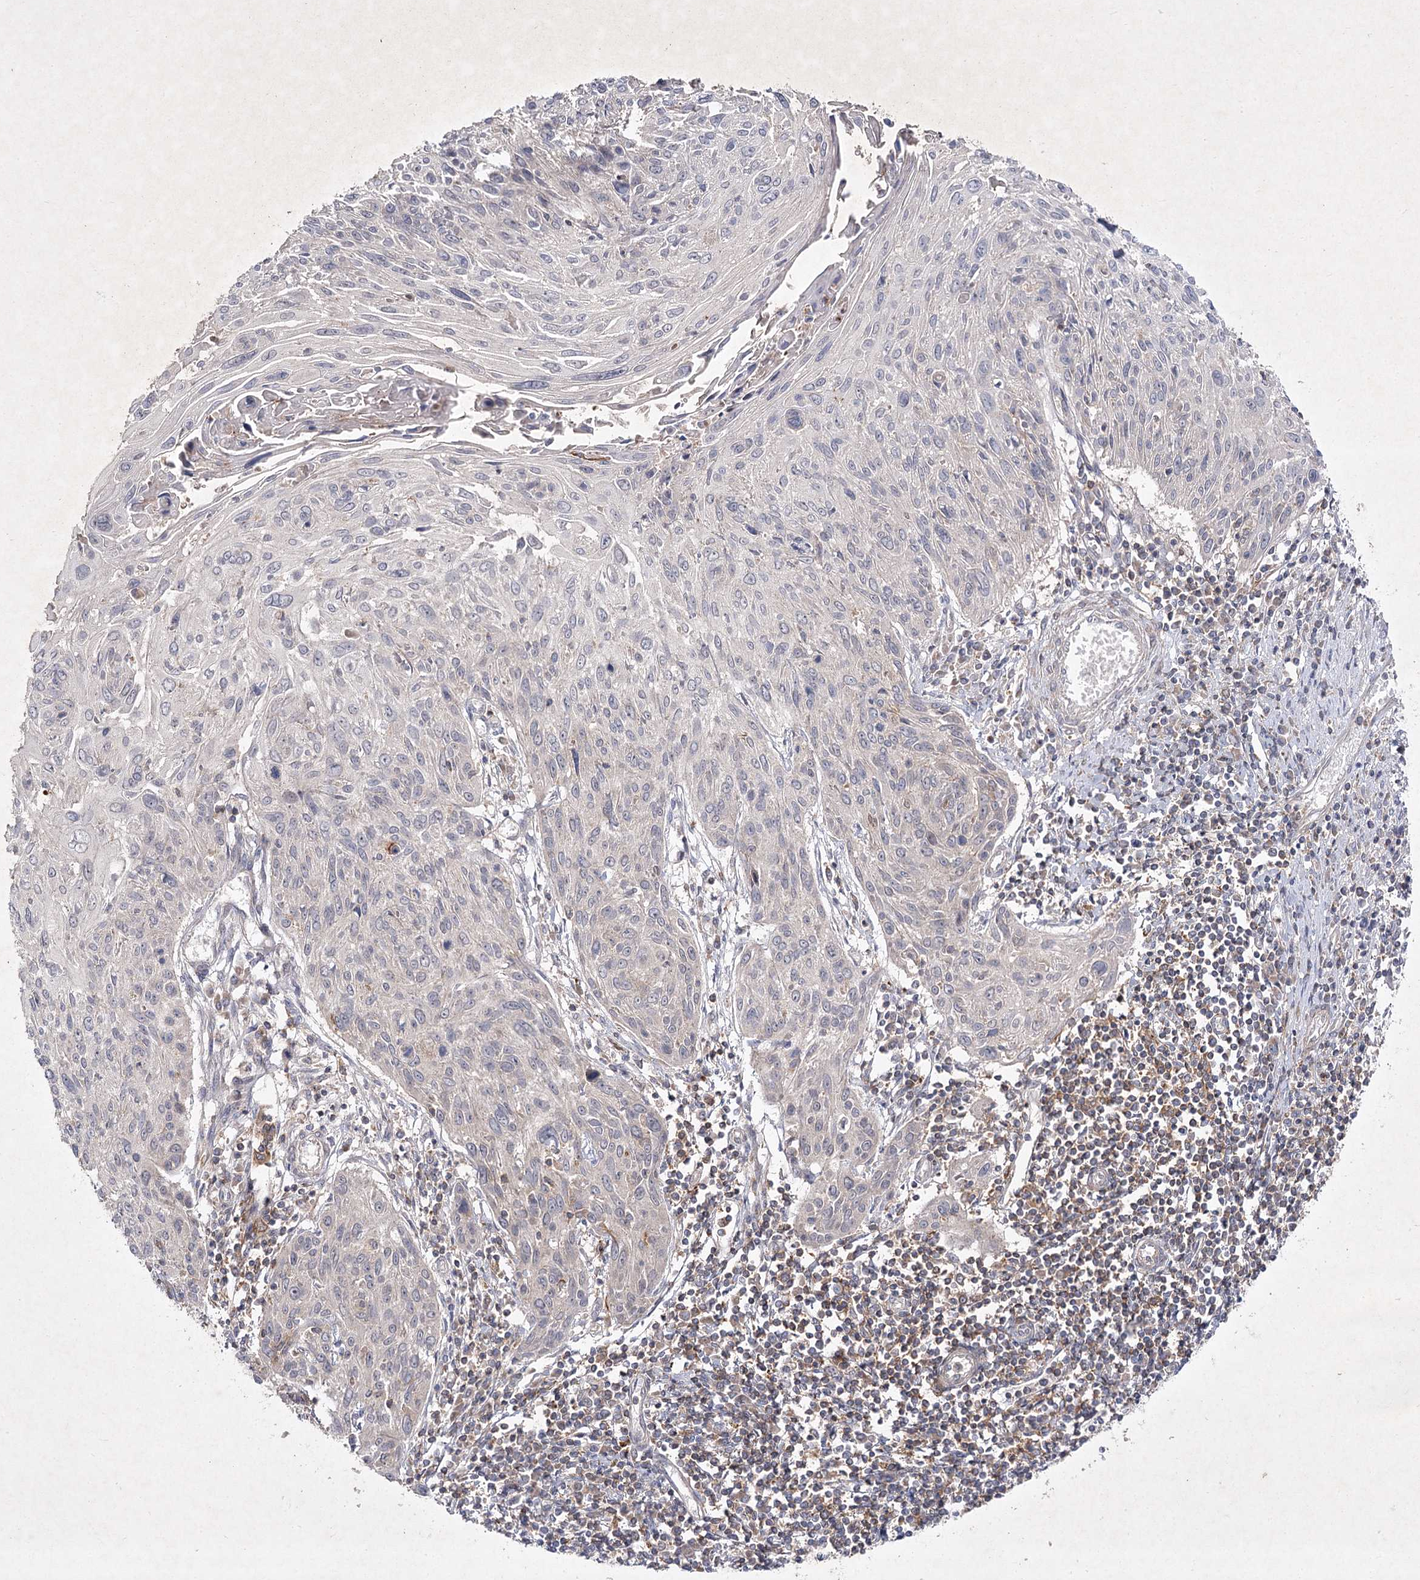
{"staining": {"intensity": "weak", "quantity": "<25%", "location": "cytoplasmic/membranous"}, "tissue": "cervical cancer", "cell_type": "Tumor cells", "image_type": "cancer", "snomed": [{"axis": "morphology", "description": "Squamous cell carcinoma, NOS"}, {"axis": "topography", "description": "Cervix"}], "caption": "Cervical squamous cell carcinoma stained for a protein using immunohistochemistry (IHC) exhibits no staining tumor cells.", "gene": "CIB2", "patient": {"sex": "female", "age": 51}}